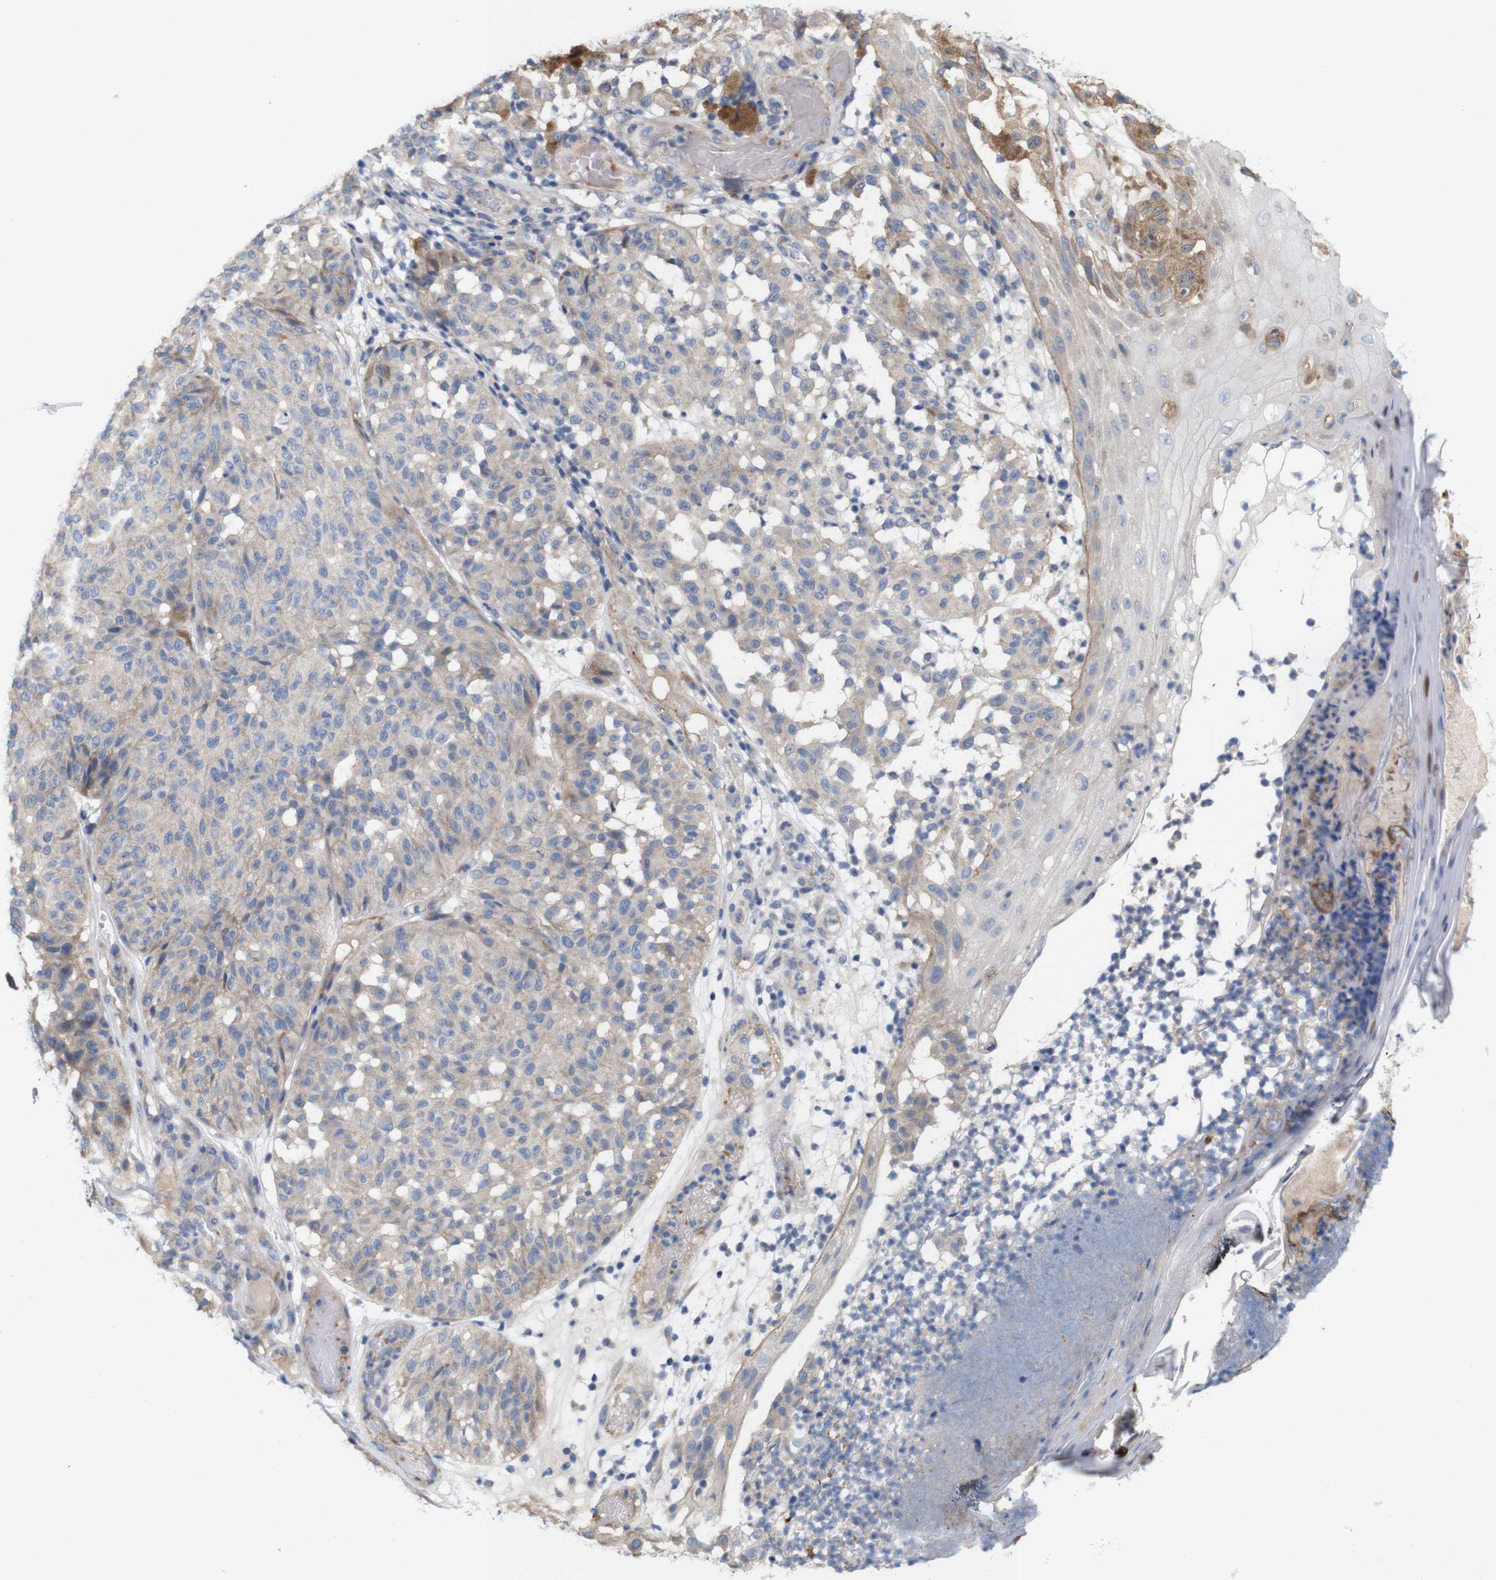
{"staining": {"intensity": "negative", "quantity": "none", "location": "none"}, "tissue": "melanoma", "cell_type": "Tumor cells", "image_type": "cancer", "snomed": [{"axis": "morphology", "description": "Malignant melanoma, NOS"}, {"axis": "topography", "description": "Skin"}], "caption": "There is no significant expression in tumor cells of malignant melanoma. (Stains: DAB immunohistochemistry (IHC) with hematoxylin counter stain, Microscopy: brightfield microscopy at high magnification).", "gene": "MYEOV", "patient": {"sex": "female", "age": 46}}